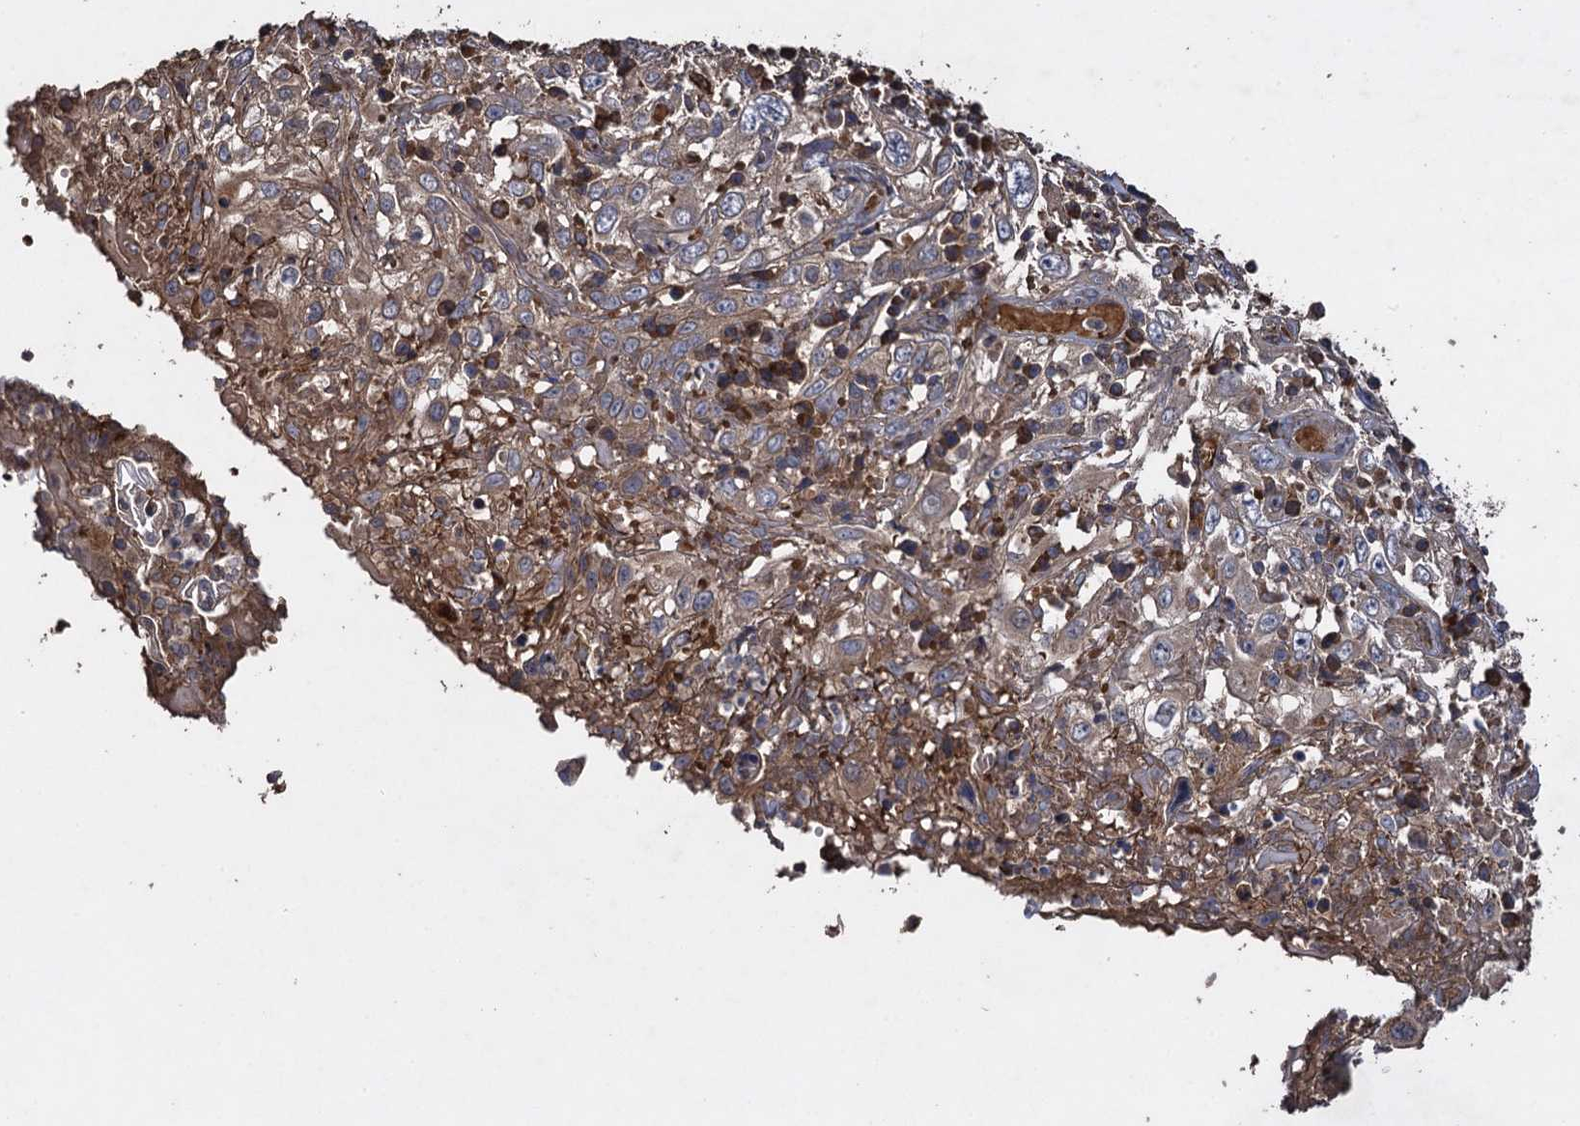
{"staining": {"intensity": "weak", "quantity": "<25%", "location": "cytoplasmic/membranous"}, "tissue": "cervical cancer", "cell_type": "Tumor cells", "image_type": "cancer", "snomed": [{"axis": "morphology", "description": "Squamous cell carcinoma, NOS"}, {"axis": "topography", "description": "Cervix"}], "caption": "A micrograph of human cervical squamous cell carcinoma is negative for staining in tumor cells. The staining was performed using DAB (3,3'-diaminobenzidine) to visualize the protein expression in brown, while the nuclei were stained in blue with hematoxylin (Magnification: 20x).", "gene": "TXNDC11", "patient": {"sex": "female", "age": 46}}